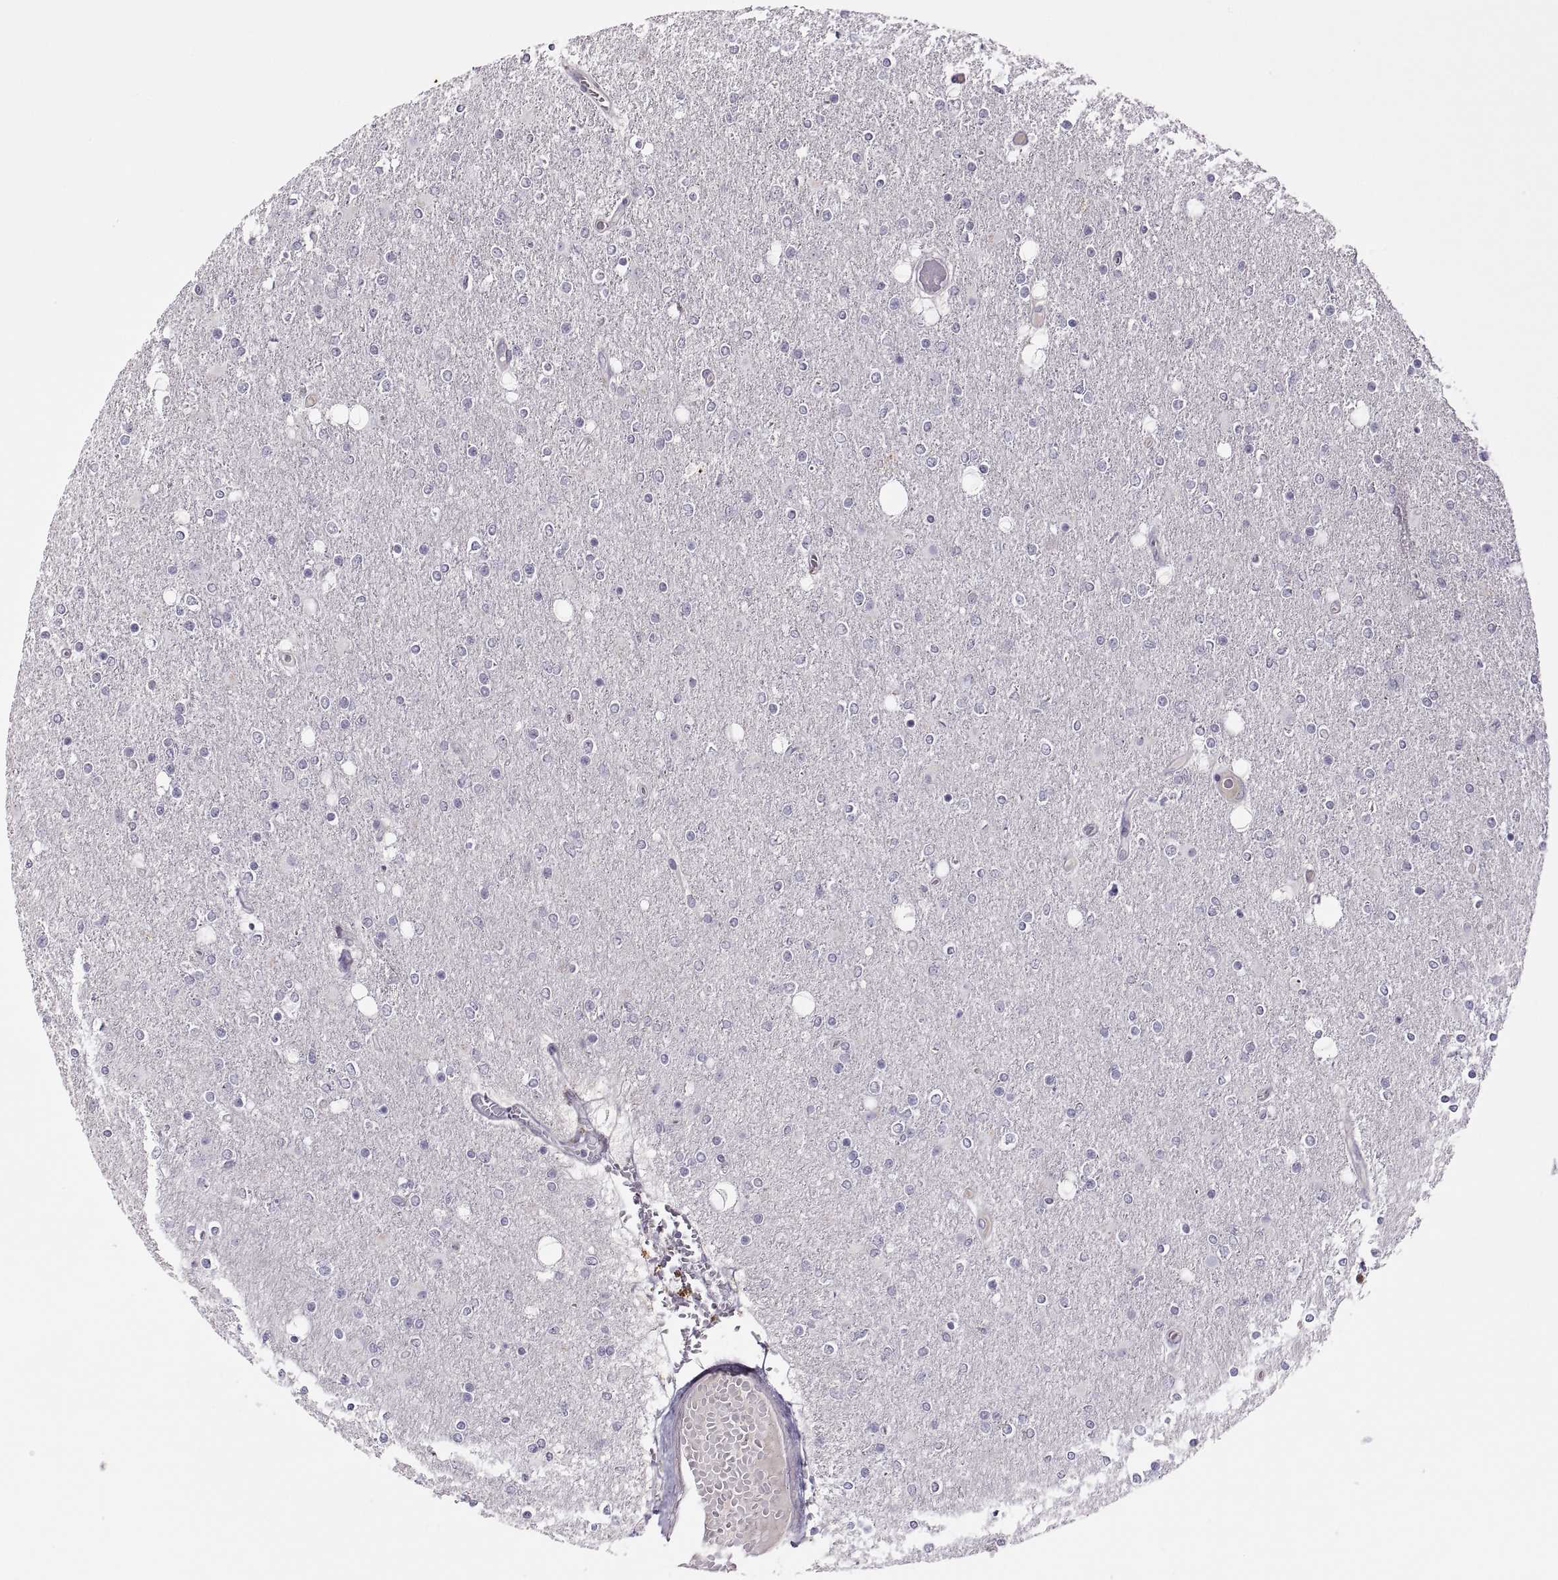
{"staining": {"intensity": "negative", "quantity": "none", "location": "none"}, "tissue": "glioma", "cell_type": "Tumor cells", "image_type": "cancer", "snomed": [{"axis": "morphology", "description": "Glioma, malignant, High grade"}, {"axis": "topography", "description": "Cerebral cortex"}], "caption": "Tumor cells are negative for brown protein staining in malignant glioma (high-grade).", "gene": "CHCT1", "patient": {"sex": "male", "age": 70}}